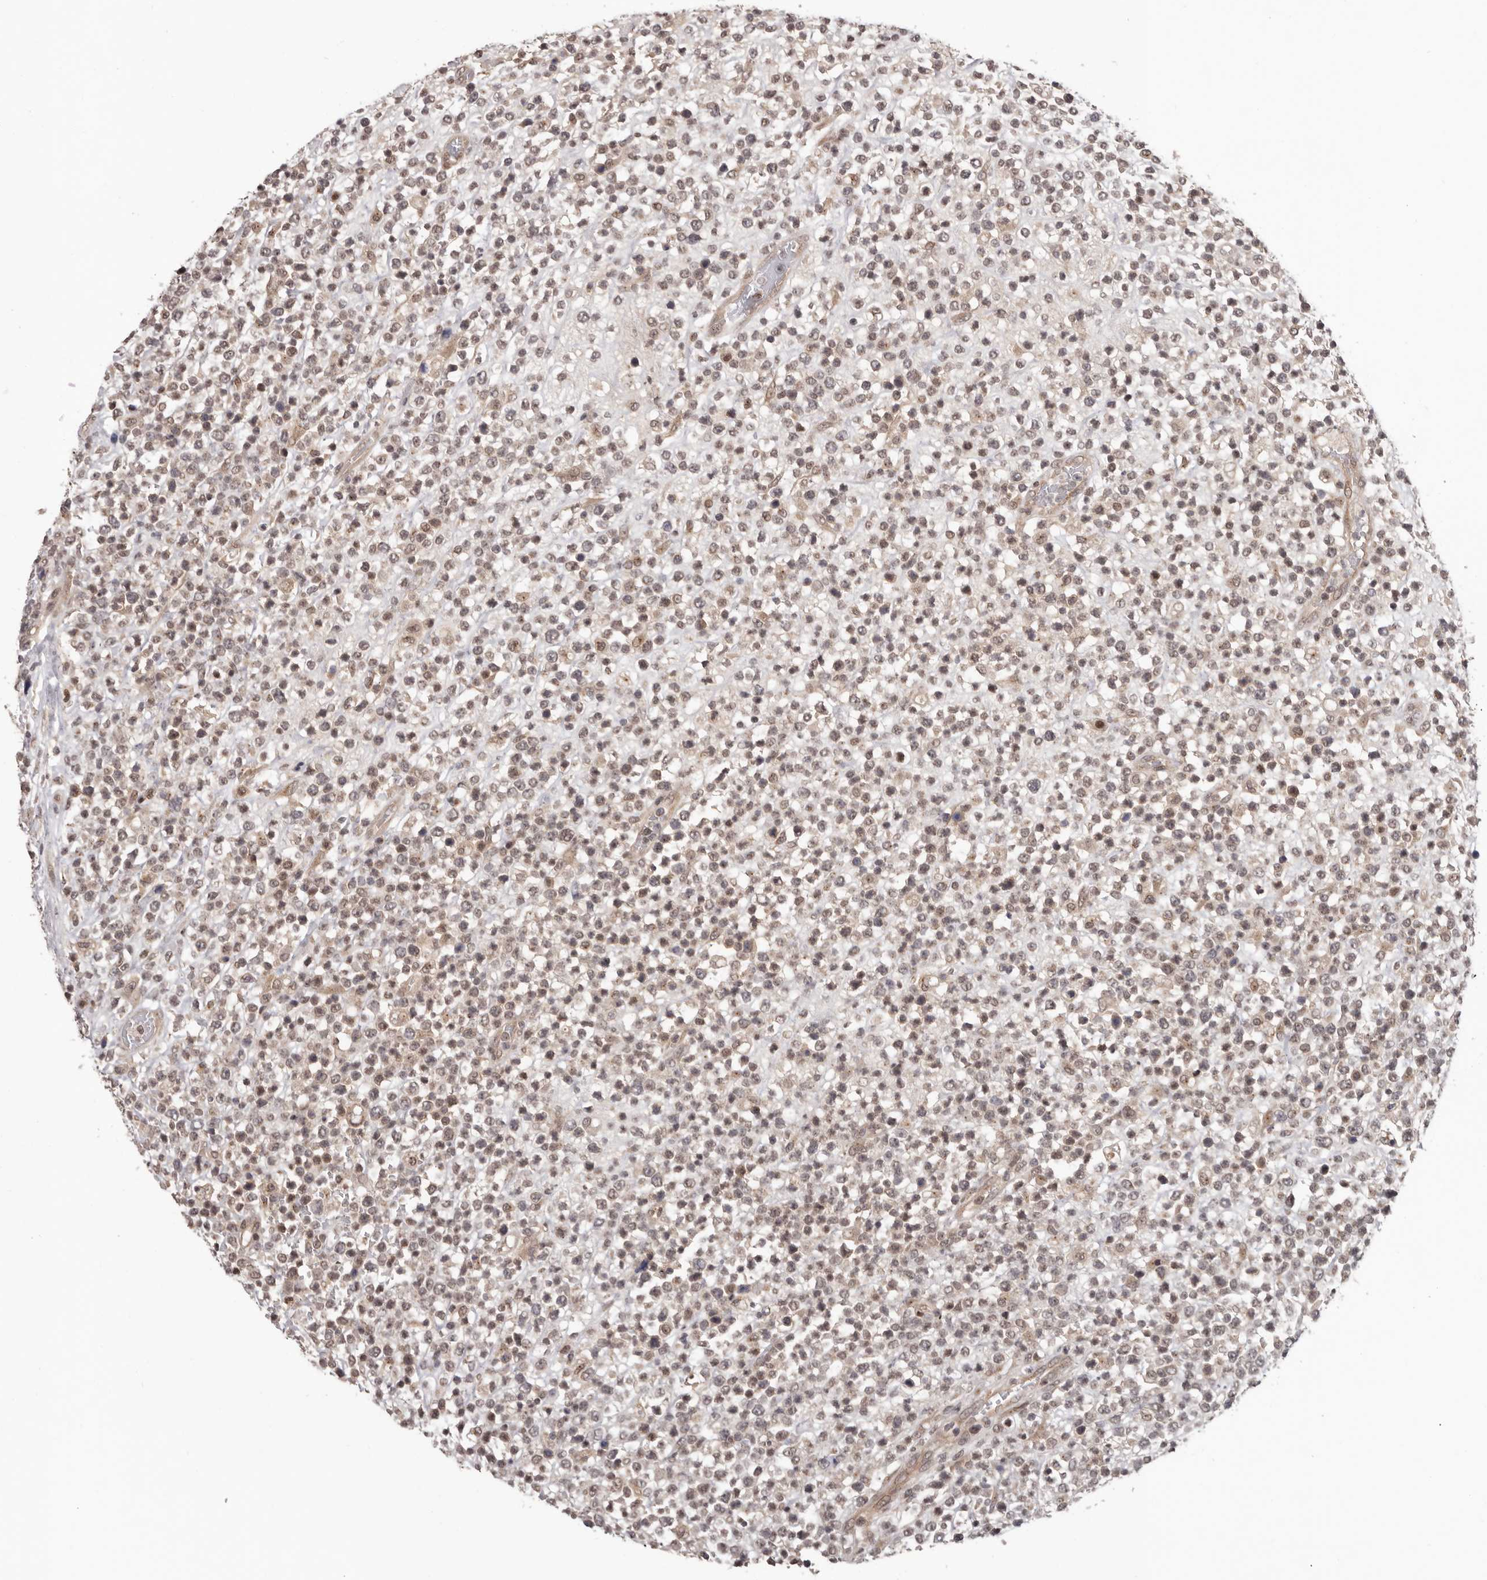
{"staining": {"intensity": "weak", "quantity": ">75%", "location": "nuclear"}, "tissue": "lymphoma", "cell_type": "Tumor cells", "image_type": "cancer", "snomed": [{"axis": "morphology", "description": "Malignant lymphoma, non-Hodgkin's type, High grade"}, {"axis": "topography", "description": "Colon"}], "caption": "A high-resolution photomicrograph shows IHC staining of lymphoma, which shows weak nuclear positivity in approximately >75% of tumor cells.", "gene": "TBX5", "patient": {"sex": "female", "age": 53}}